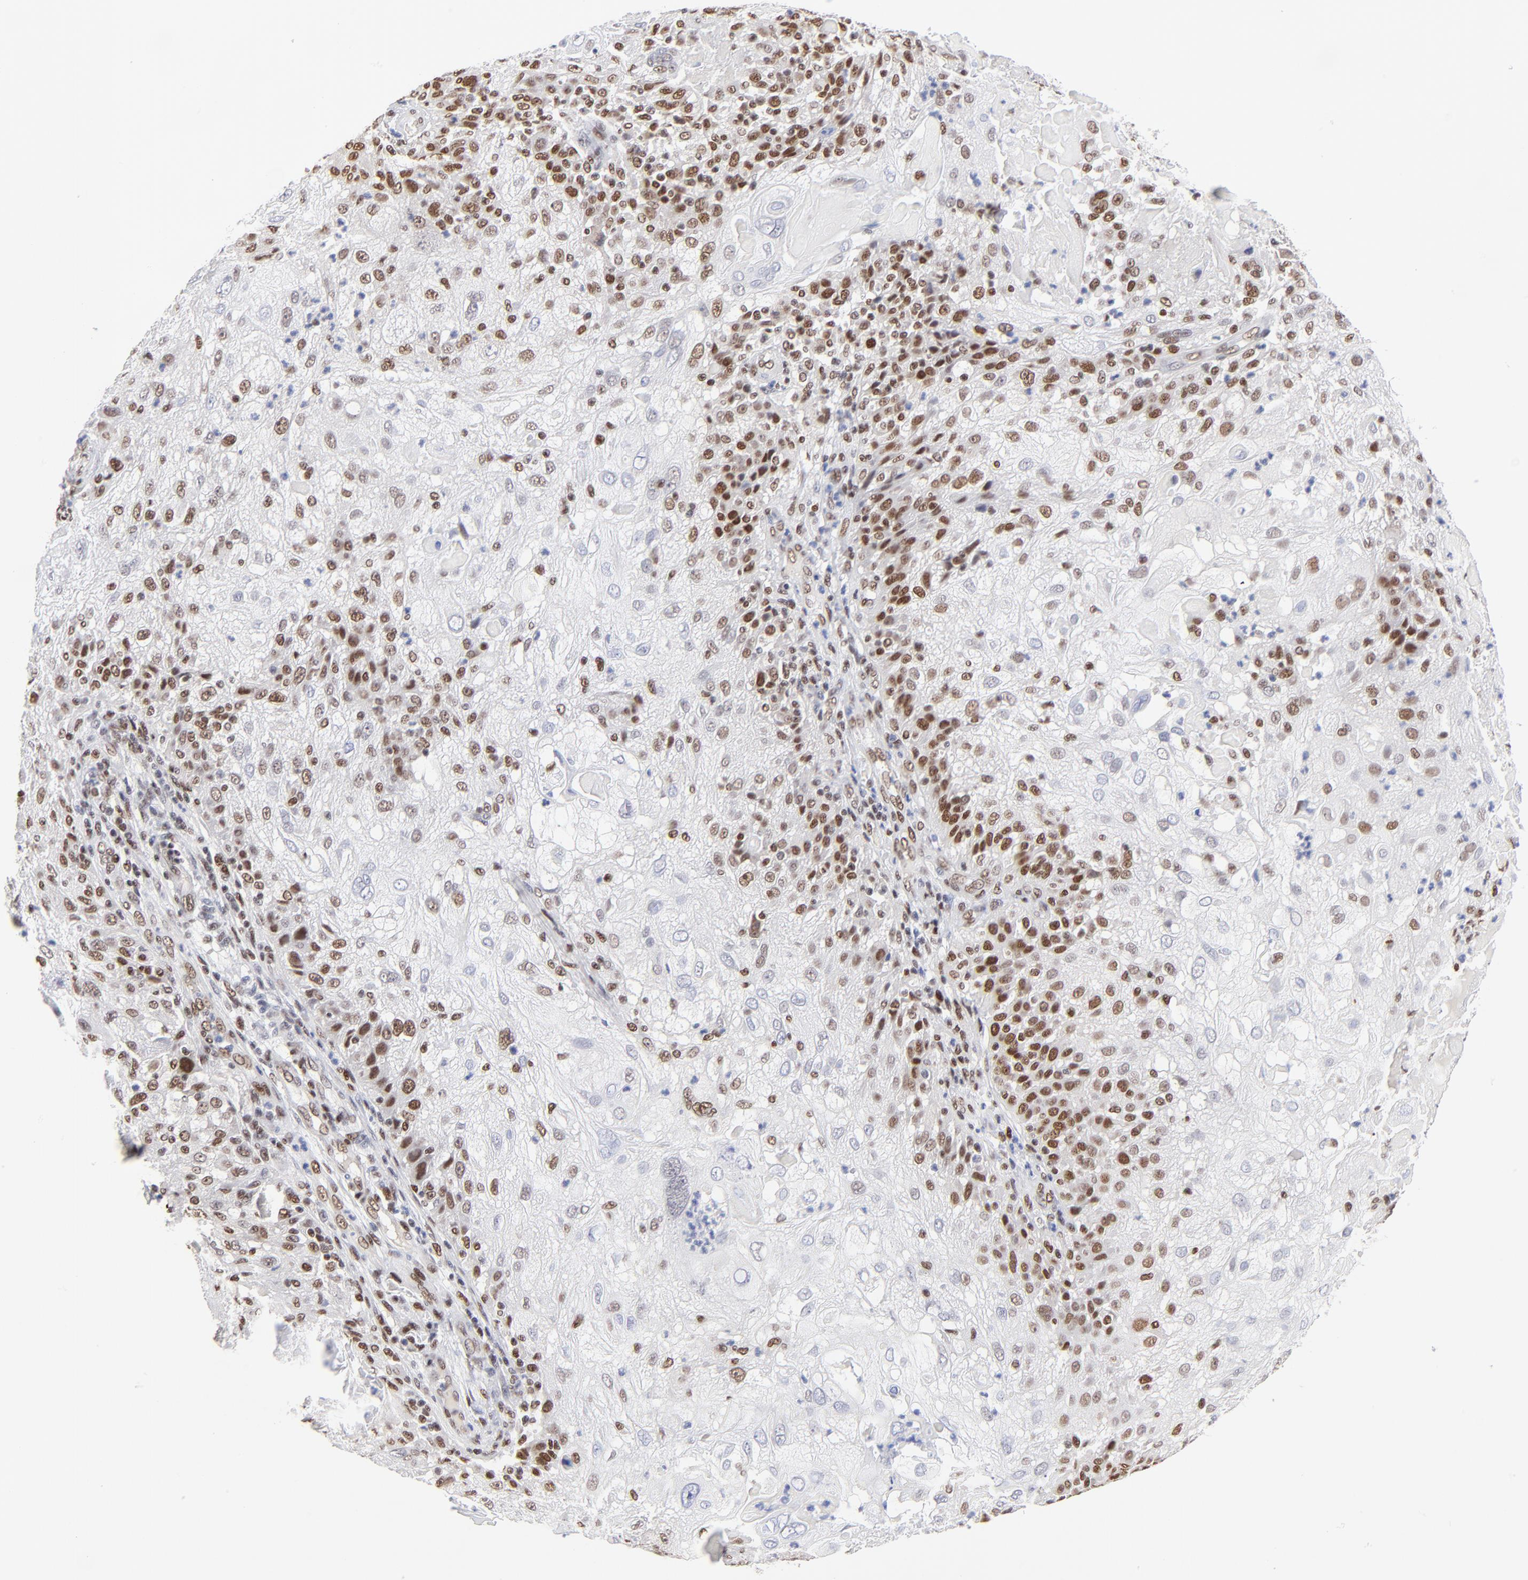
{"staining": {"intensity": "moderate", "quantity": "25%-75%", "location": "nuclear"}, "tissue": "skin cancer", "cell_type": "Tumor cells", "image_type": "cancer", "snomed": [{"axis": "morphology", "description": "Normal tissue, NOS"}, {"axis": "morphology", "description": "Squamous cell carcinoma, NOS"}, {"axis": "topography", "description": "Skin"}], "caption": "Skin squamous cell carcinoma stained with a protein marker reveals moderate staining in tumor cells.", "gene": "ZMYM3", "patient": {"sex": "female", "age": 83}}